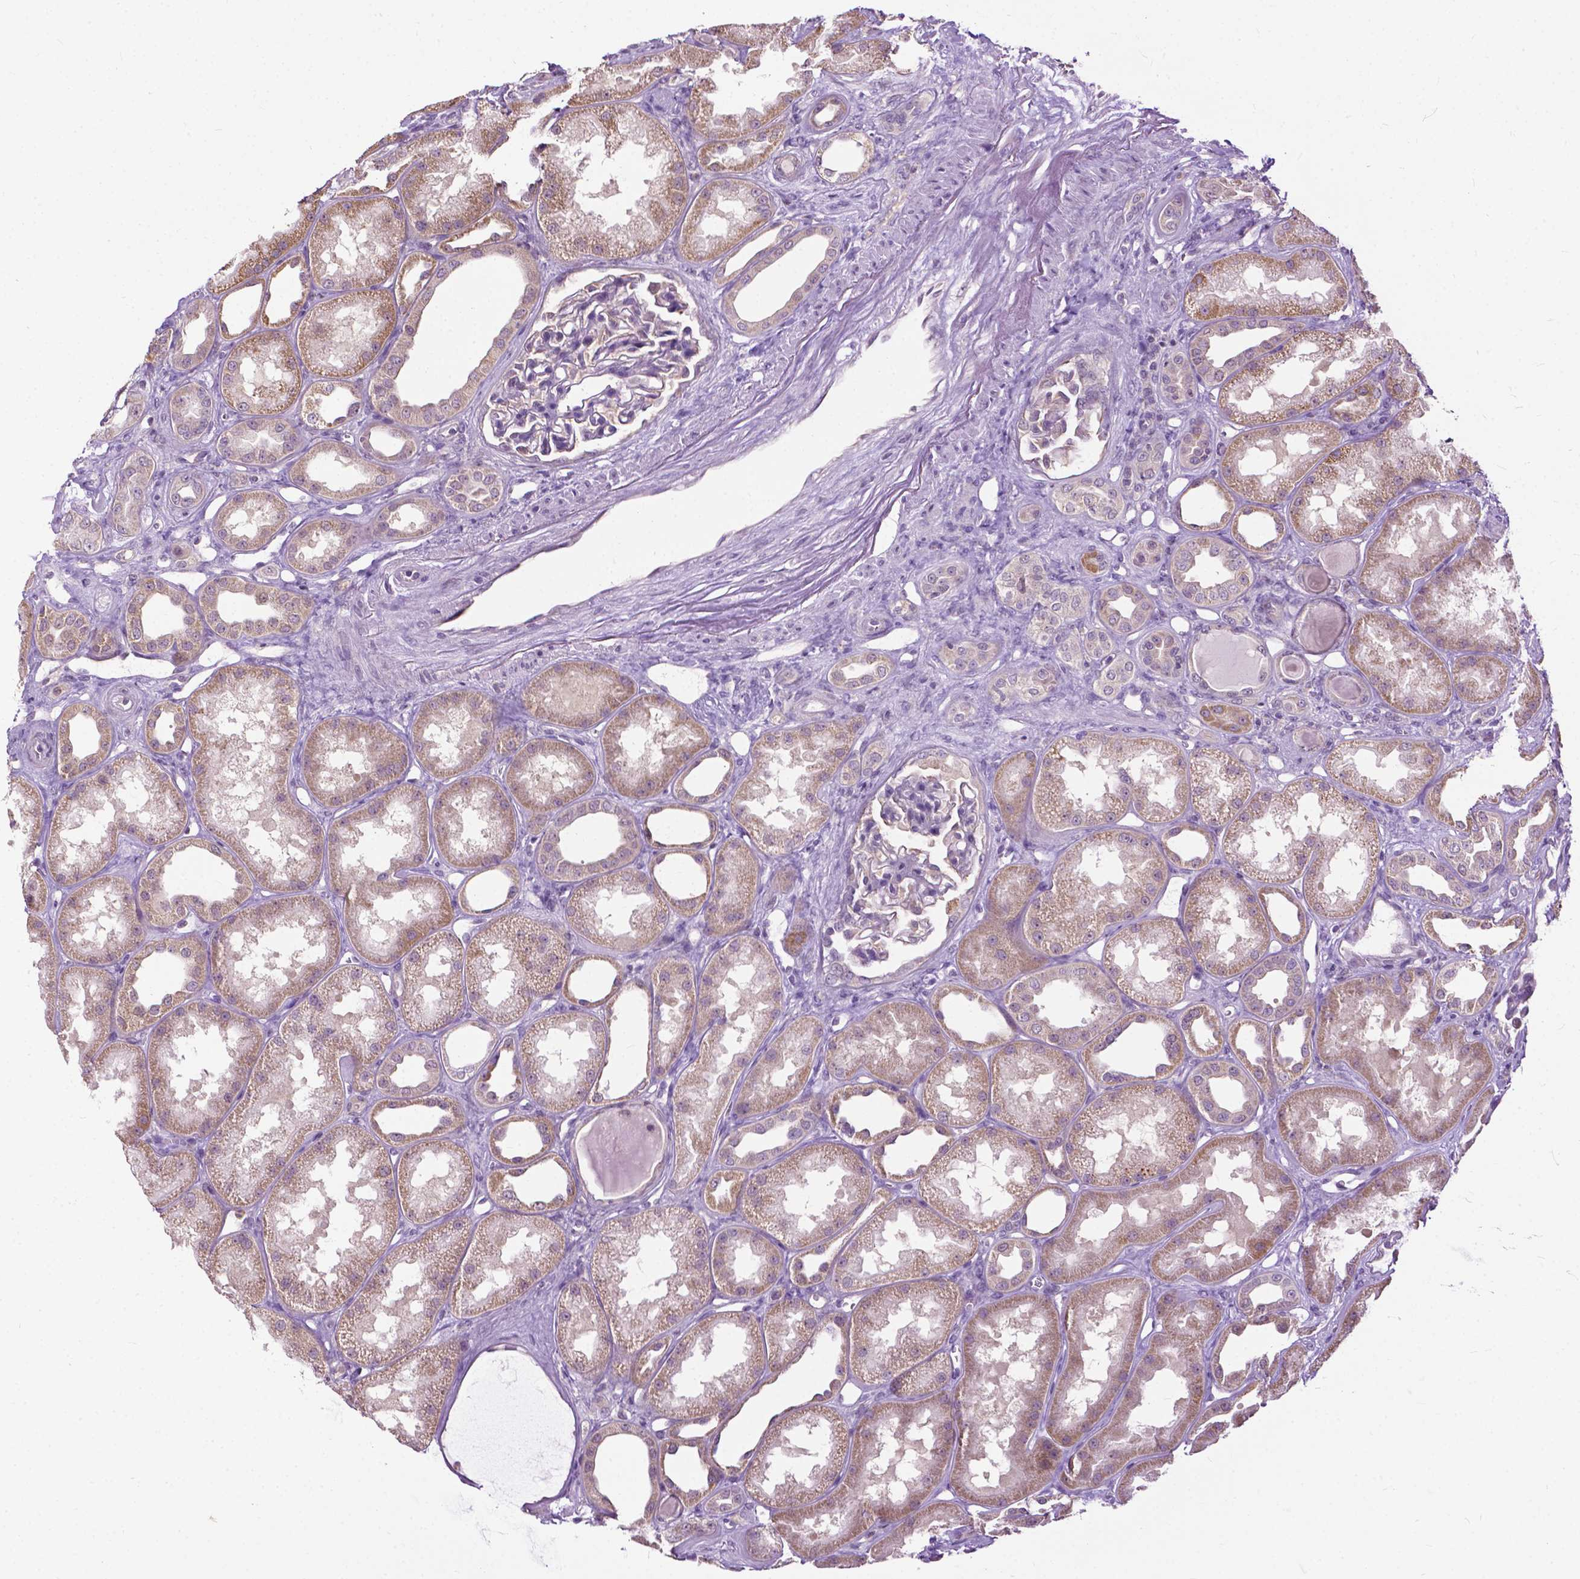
{"staining": {"intensity": "negative", "quantity": "none", "location": "none"}, "tissue": "kidney", "cell_type": "Cells in glomeruli", "image_type": "normal", "snomed": [{"axis": "morphology", "description": "Normal tissue, NOS"}, {"axis": "topography", "description": "Kidney"}], "caption": "DAB immunohistochemical staining of normal human kidney demonstrates no significant expression in cells in glomeruli.", "gene": "TTC9B", "patient": {"sex": "male", "age": 61}}